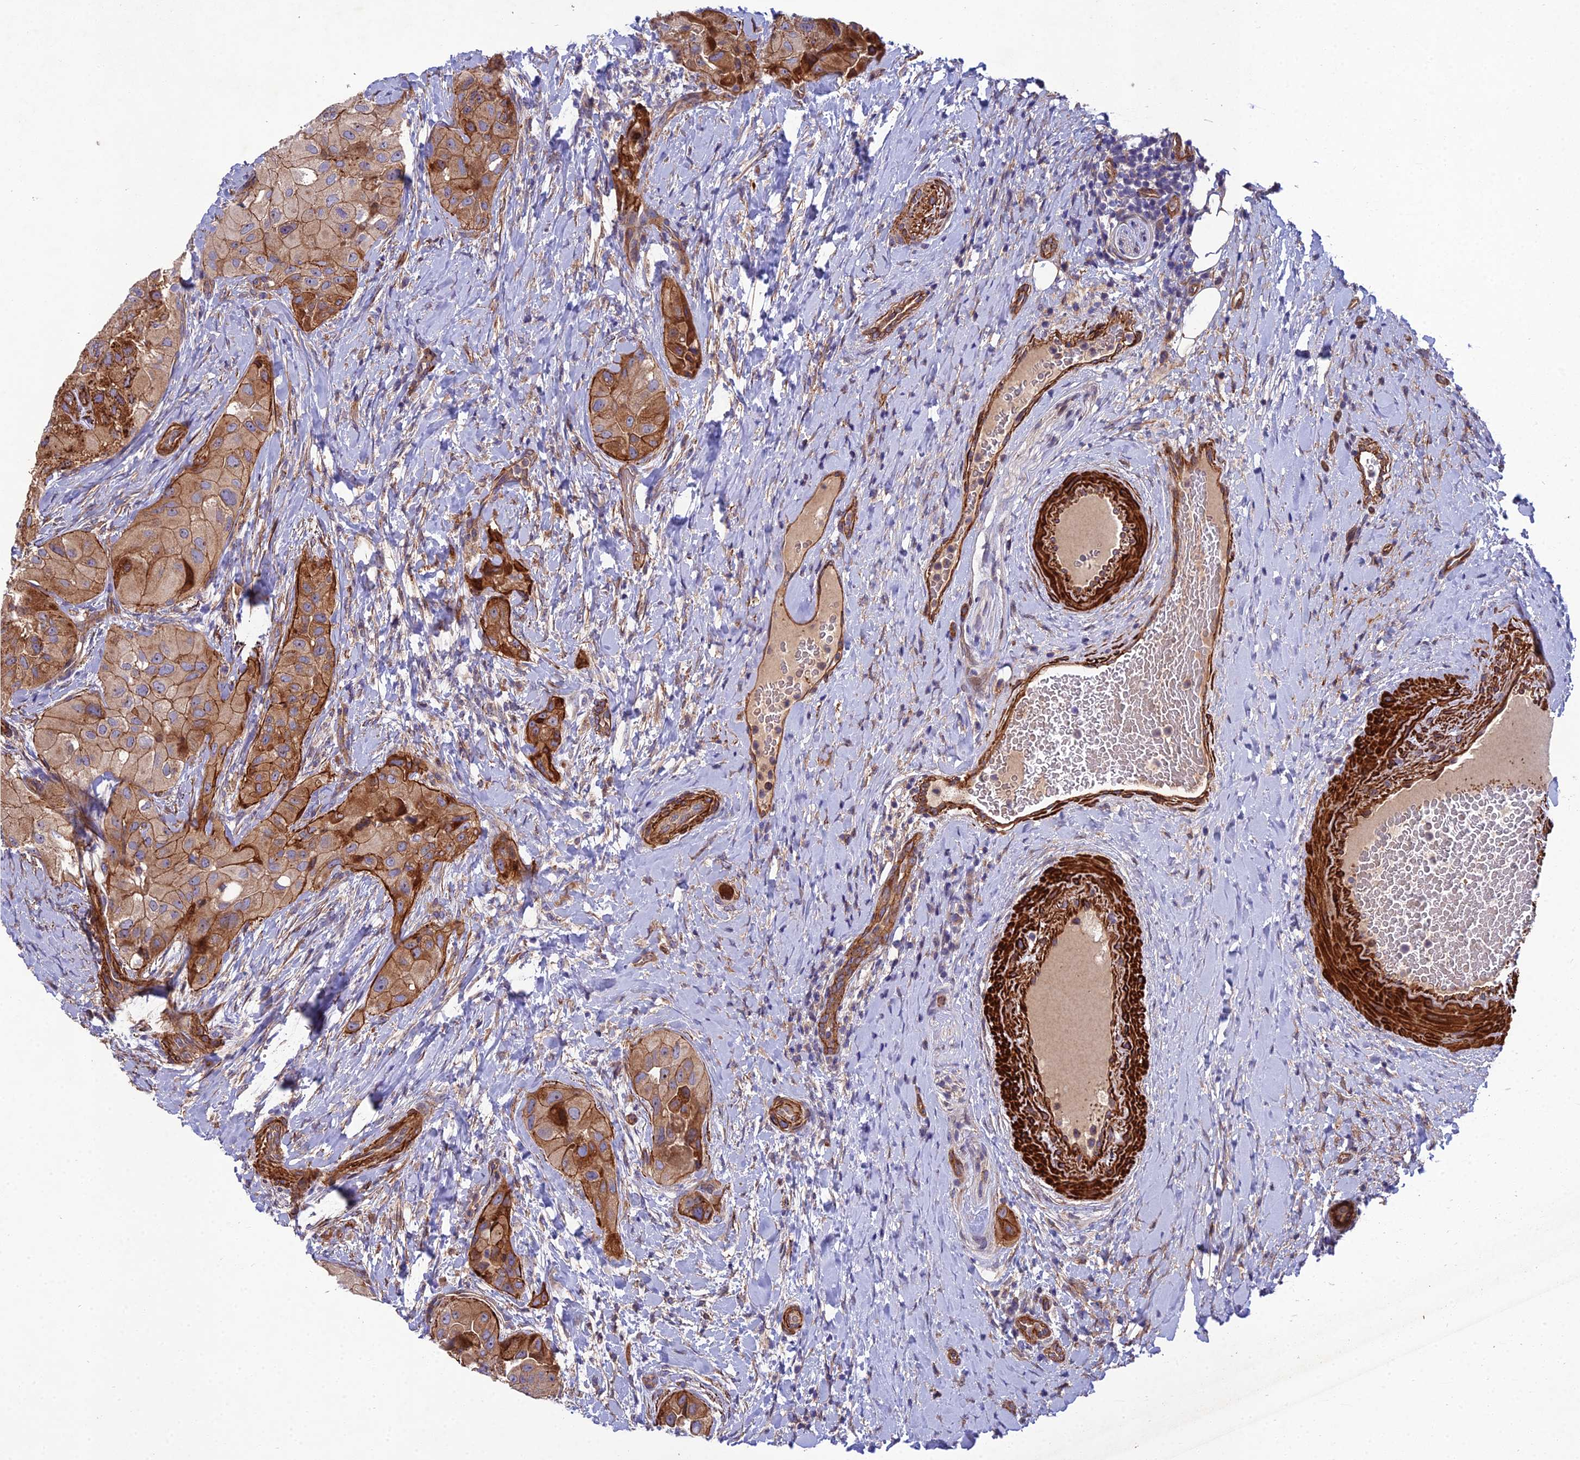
{"staining": {"intensity": "strong", "quantity": ">75%", "location": "cytoplasmic/membranous"}, "tissue": "thyroid cancer", "cell_type": "Tumor cells", "image_type": "cancer", "snomed": [{"axis": "morphology", "description": "Normal tissue, NOS"}, {"axis": "morphology", "description": "Papillary adenocarcinoma, NOS"}, {"axis": "topography", "description": "Thyroid gland"}], "caption": "Immunohistochemistry (IHC) micrograph of neoplastic tissue: human thyroid papillary adenocarcinoma stained using immunohistochemistry displays high levels of strong protein expression localized specifically in the cytoplasmic/membranous of tumor cells, appearing as a cytoplasmic/membranous brown color.", "gene": "RALGAPA2", "patient": {"sex": "female", "age": 59}}